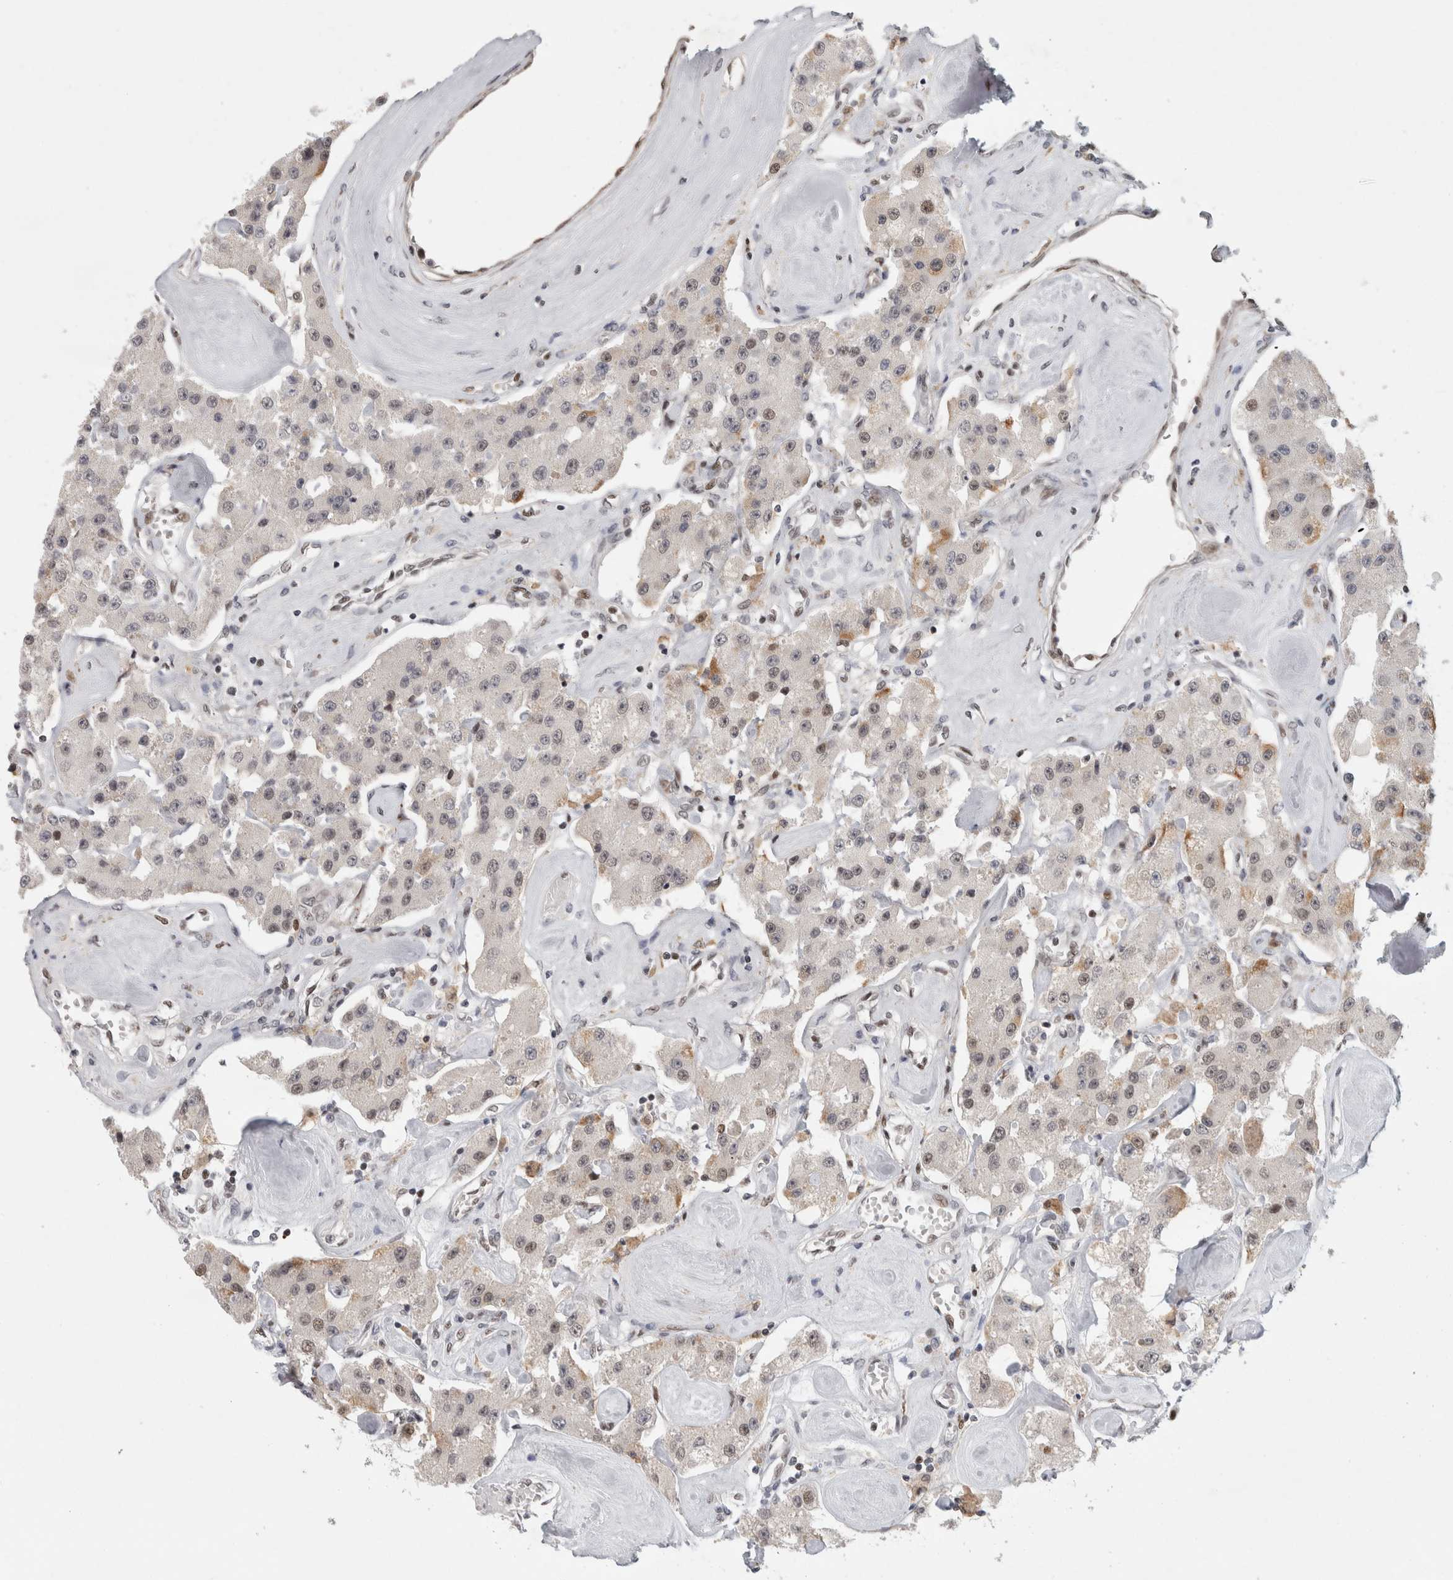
{"staining": {"intensity": "weak", "quantity": "25%-75%", "location": "cytoplasmic/membranous,nuclear"}, "tissue": "carcinoid", "cell_type": "Tumor cells", "image_type": "cancer", "snomed": [{"axis": "morphology", "description": "Carcinoid, malignant, NOS"}, {"axis": "topography", "description": "Pancreas"}], "caption": "An immunohistochemistry (IHC) histopathology image of neoplastic tissue is shown. Protein staining in brown shows weak cytoplasmic/membranous and nuclear positivity in malignant carcinoid within tumor cells.", "gene": "SRARP", "patient": {"sex": "male", "age": 41}}